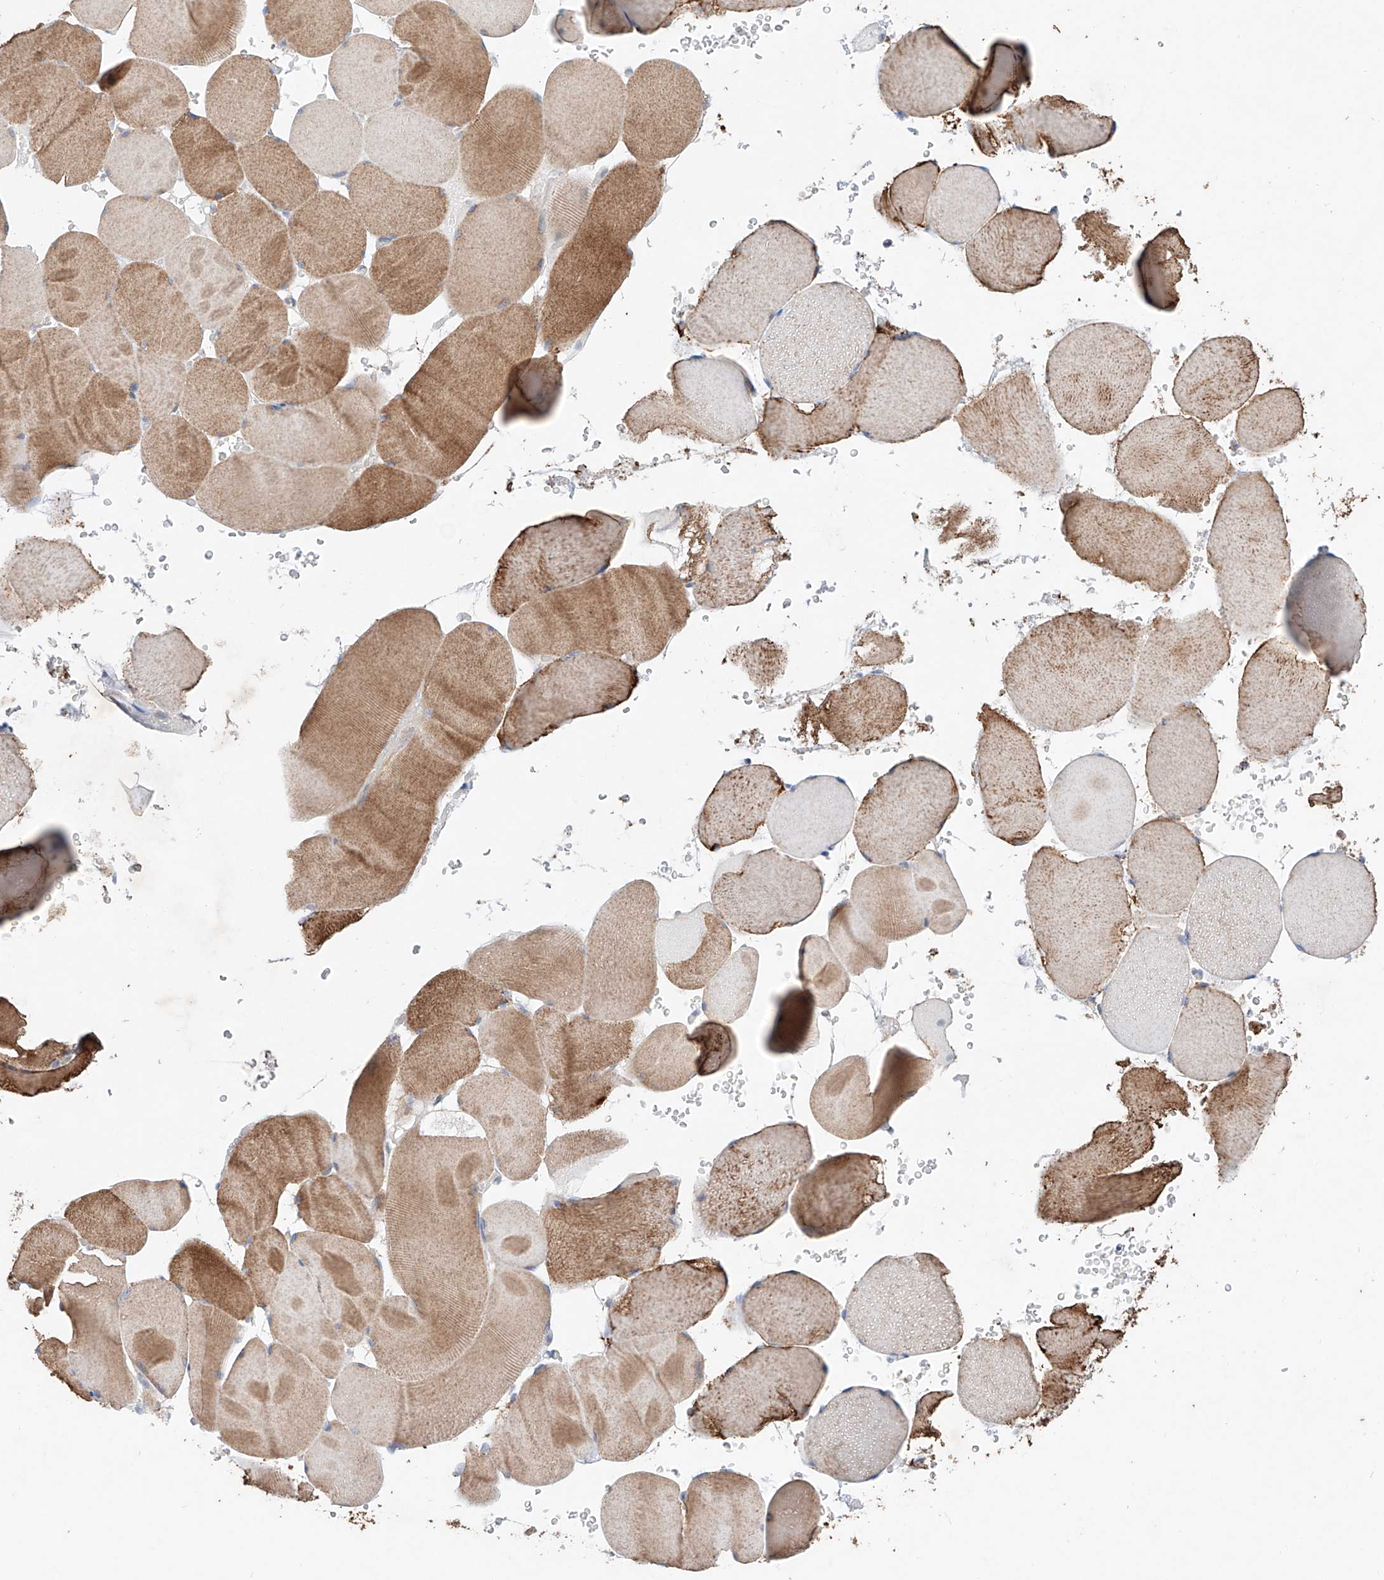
{"staining": {"intensity": "moderate", "quantity": "25%-75%", "location": "cytoplasmic/membranous"}, "tissue": "skeletal muscle", "cell_type": "Myocytes", "image_type": "normal", "snomed": [{"axis": "morphology", "description": "Normal tissue, NOS"}, {"axis": "topography", "description": "Skeletal muscle"}], "caption": "Protein expression analysis of unremarkable human skeletal muscle reveals moderate cytoplasmic/membranous positivity in about 25%-75% of myocytes. The protein is shown in brown color, while the nuclei are stained blue.", "gene": "FASTK", "patient": {"sex": "male", "age": 62}}